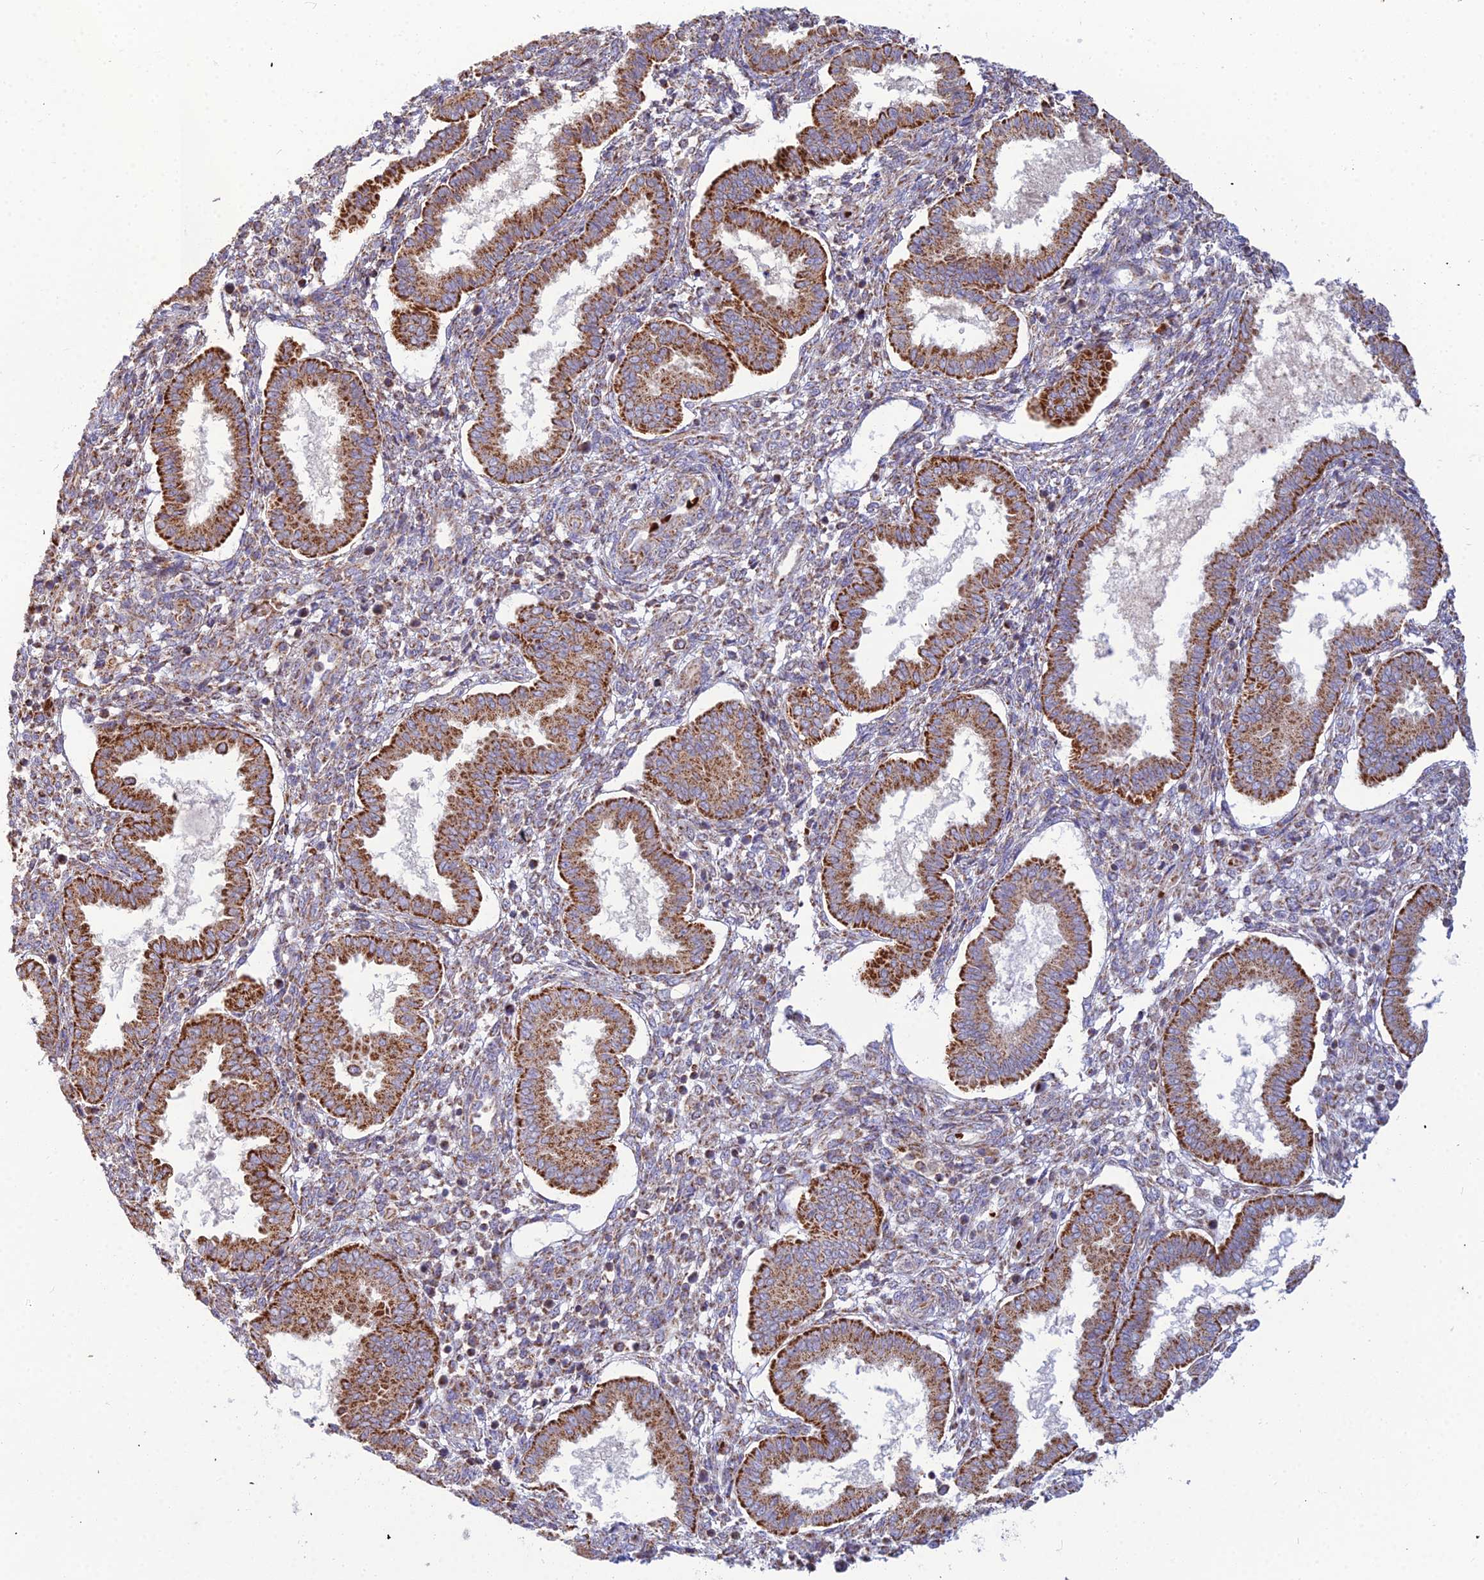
{"staining": {"intensity": "moderate", "quantity": ">75%", "location": "cytoplasmic/membranous"}, "tissue": "endometrium", "cell_type": "Cells in endometrial stroma", "image_type": "normal", "snomed": [{"axis": "morphology", "description": "Normal tissue, NOS"}, {"axis": "topography", "description": "Endometrium"}], "caption": "Unremarkable endometrium exhibits moderate cytoplasmic/membranous positivity in about >75% of cells in endometrial stroma, visualized by immunohistochemistry.", "gene": "SLC35F4", "patient": {"sex": "female", "age": 24}}